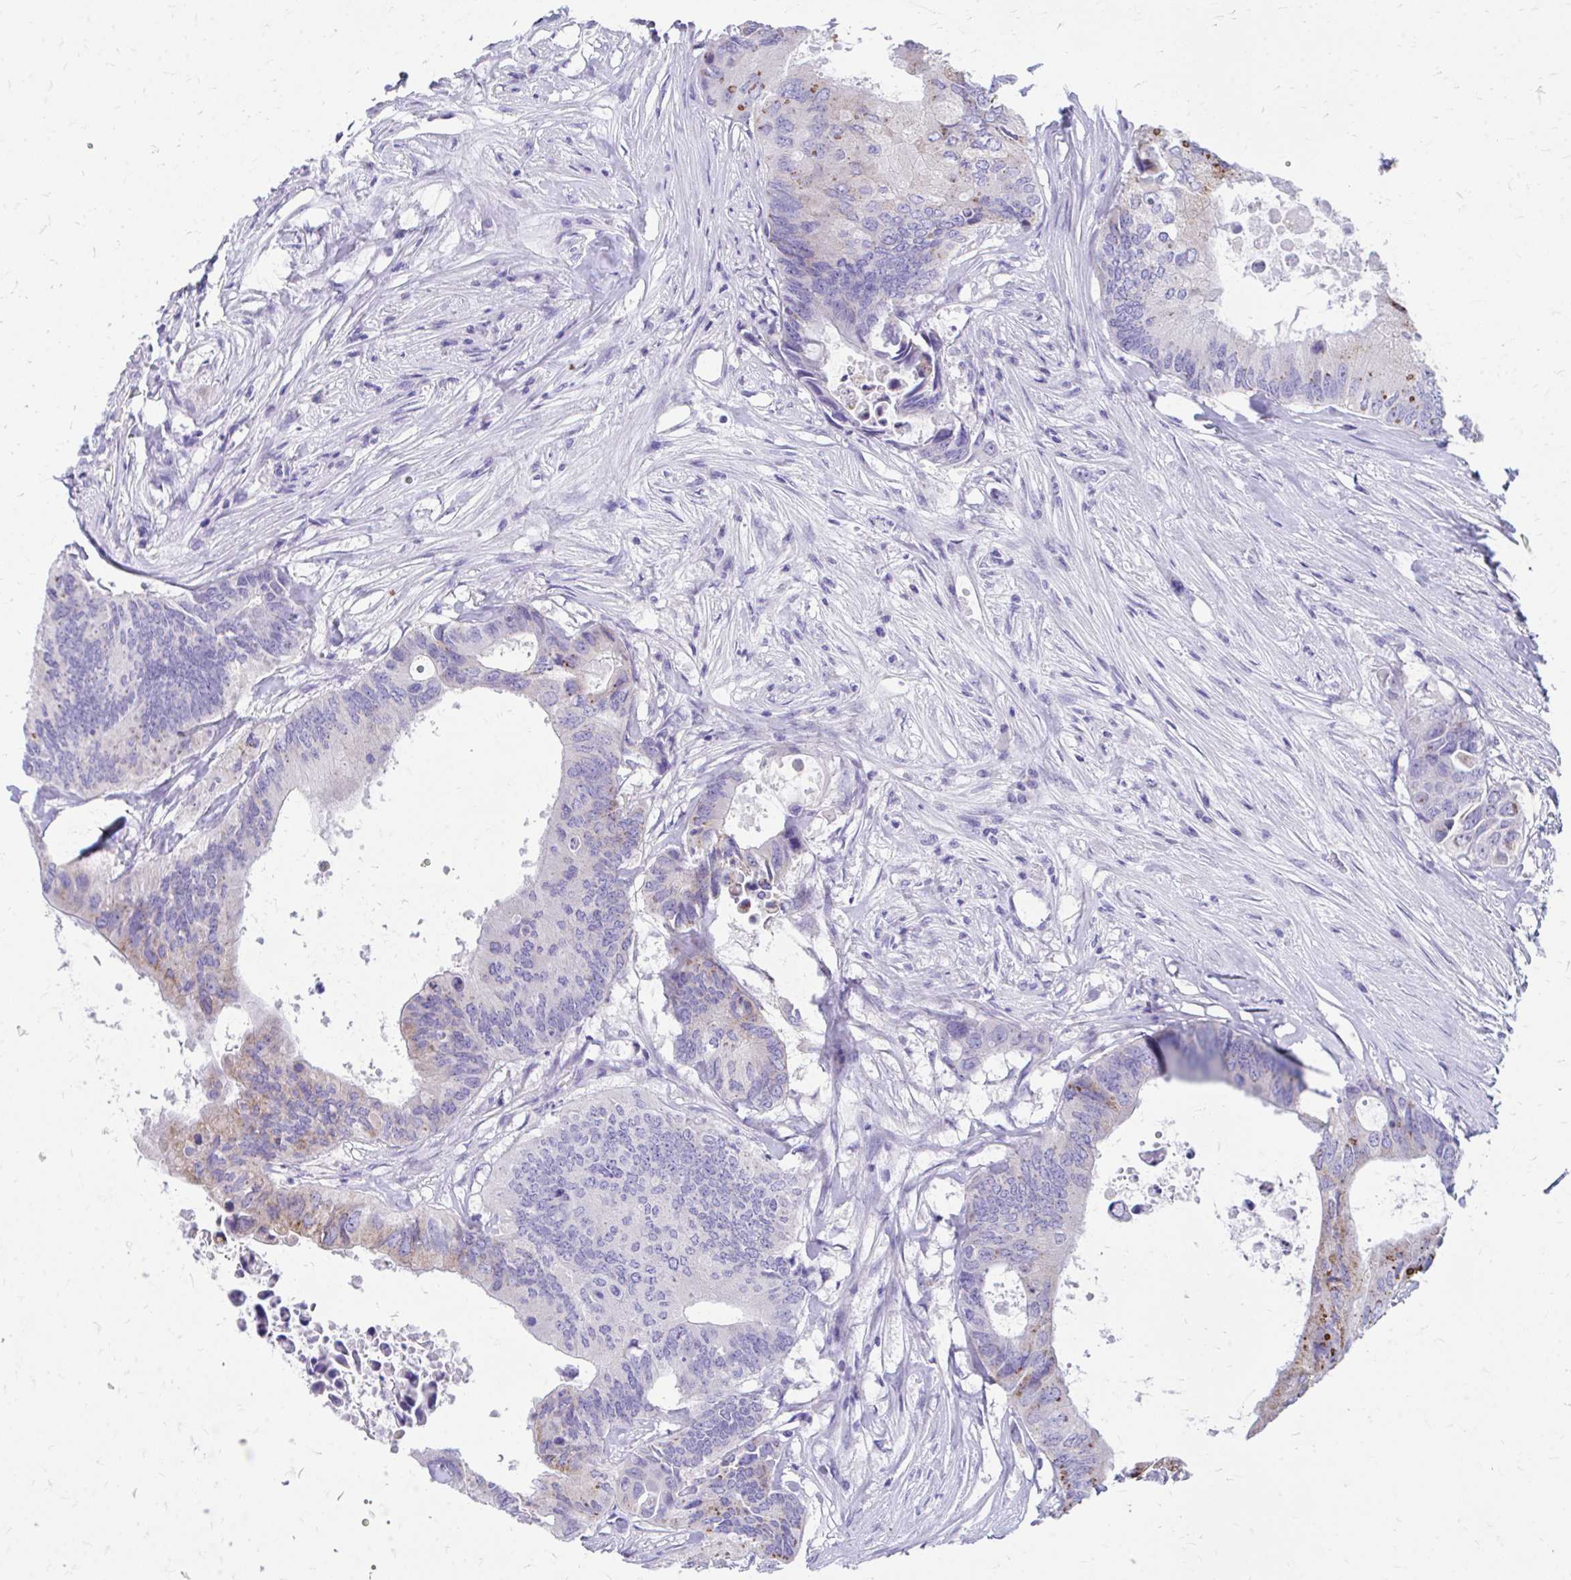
{"staining": {"intensity": "moderate", "quantity": "<25%", "location": "cytoplasmic/membranous"}, "tissue": "colorectal cancer", "cell_type": "Tumor cells", "image_type": "cancer", "snomed": [{"axis": "morphology", "description": "Adenocarcinoma, NOS"}, {"axis": "topography", "description": "Colon"}], "caption": "A brown stain highlights moderate cytoplasmic/membranous staining of a protein in colorectal adenocarcinoma tumor cells.", "gene": "KRIT1", "patient": {"sex": "male", "age": 71}}